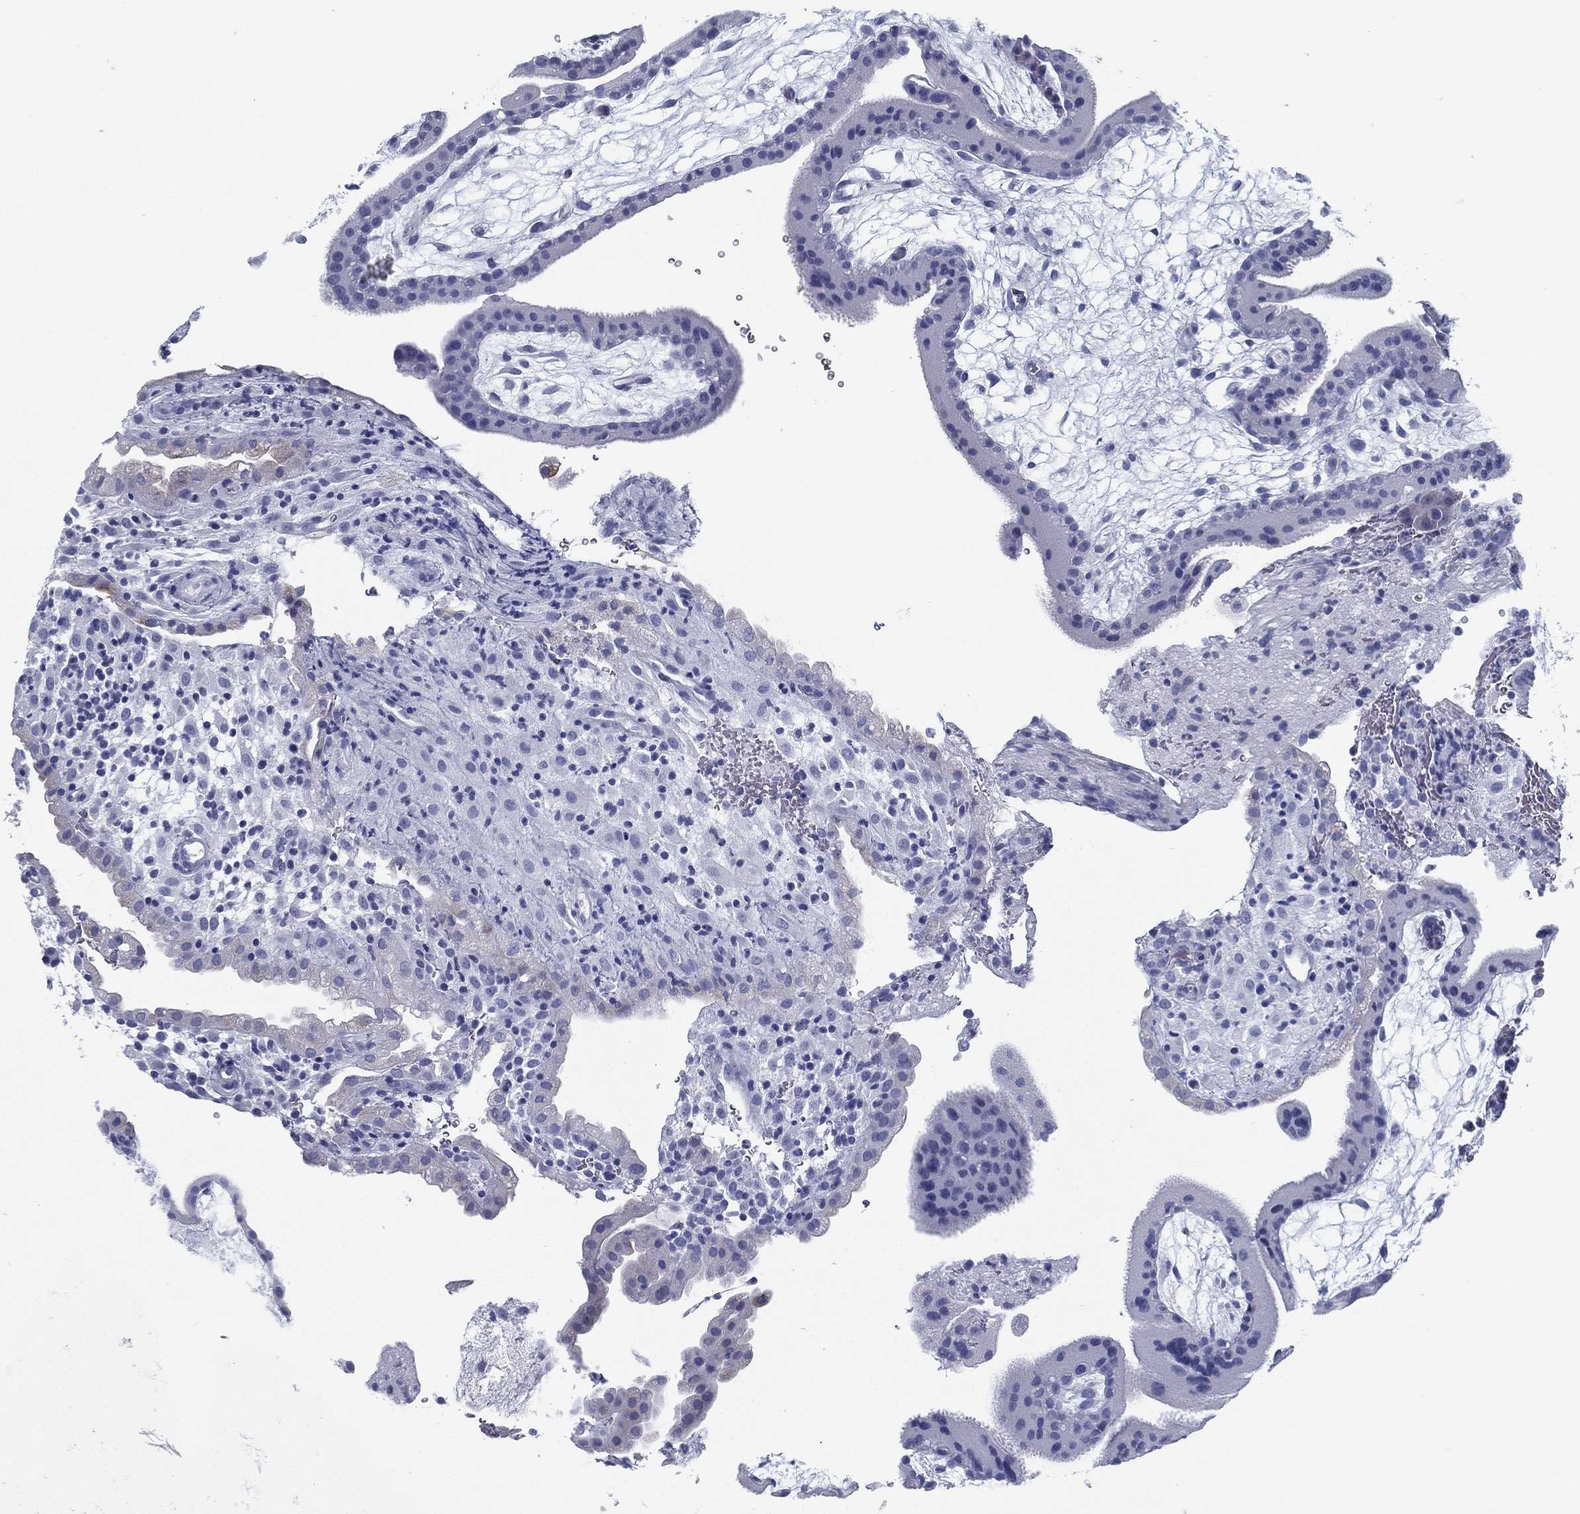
{"staining": {"intensity": "negative", "quantity": "none", "location": "none"}, "tissue": "placenta", "cell_type": "Decidual cells", "image_type": "normal", "snomed": [{"axis": "morphology", "description": "Normal tissue, NOS"}, {"axis": "topography", "description": "Placenta"}], "caption": "DAB immunohistochemical staining of unremarkable placenta displays no significant positivity in decidual cells.", "gene": "TMEM252", "patient": {"sex": "female", "age": 19}}